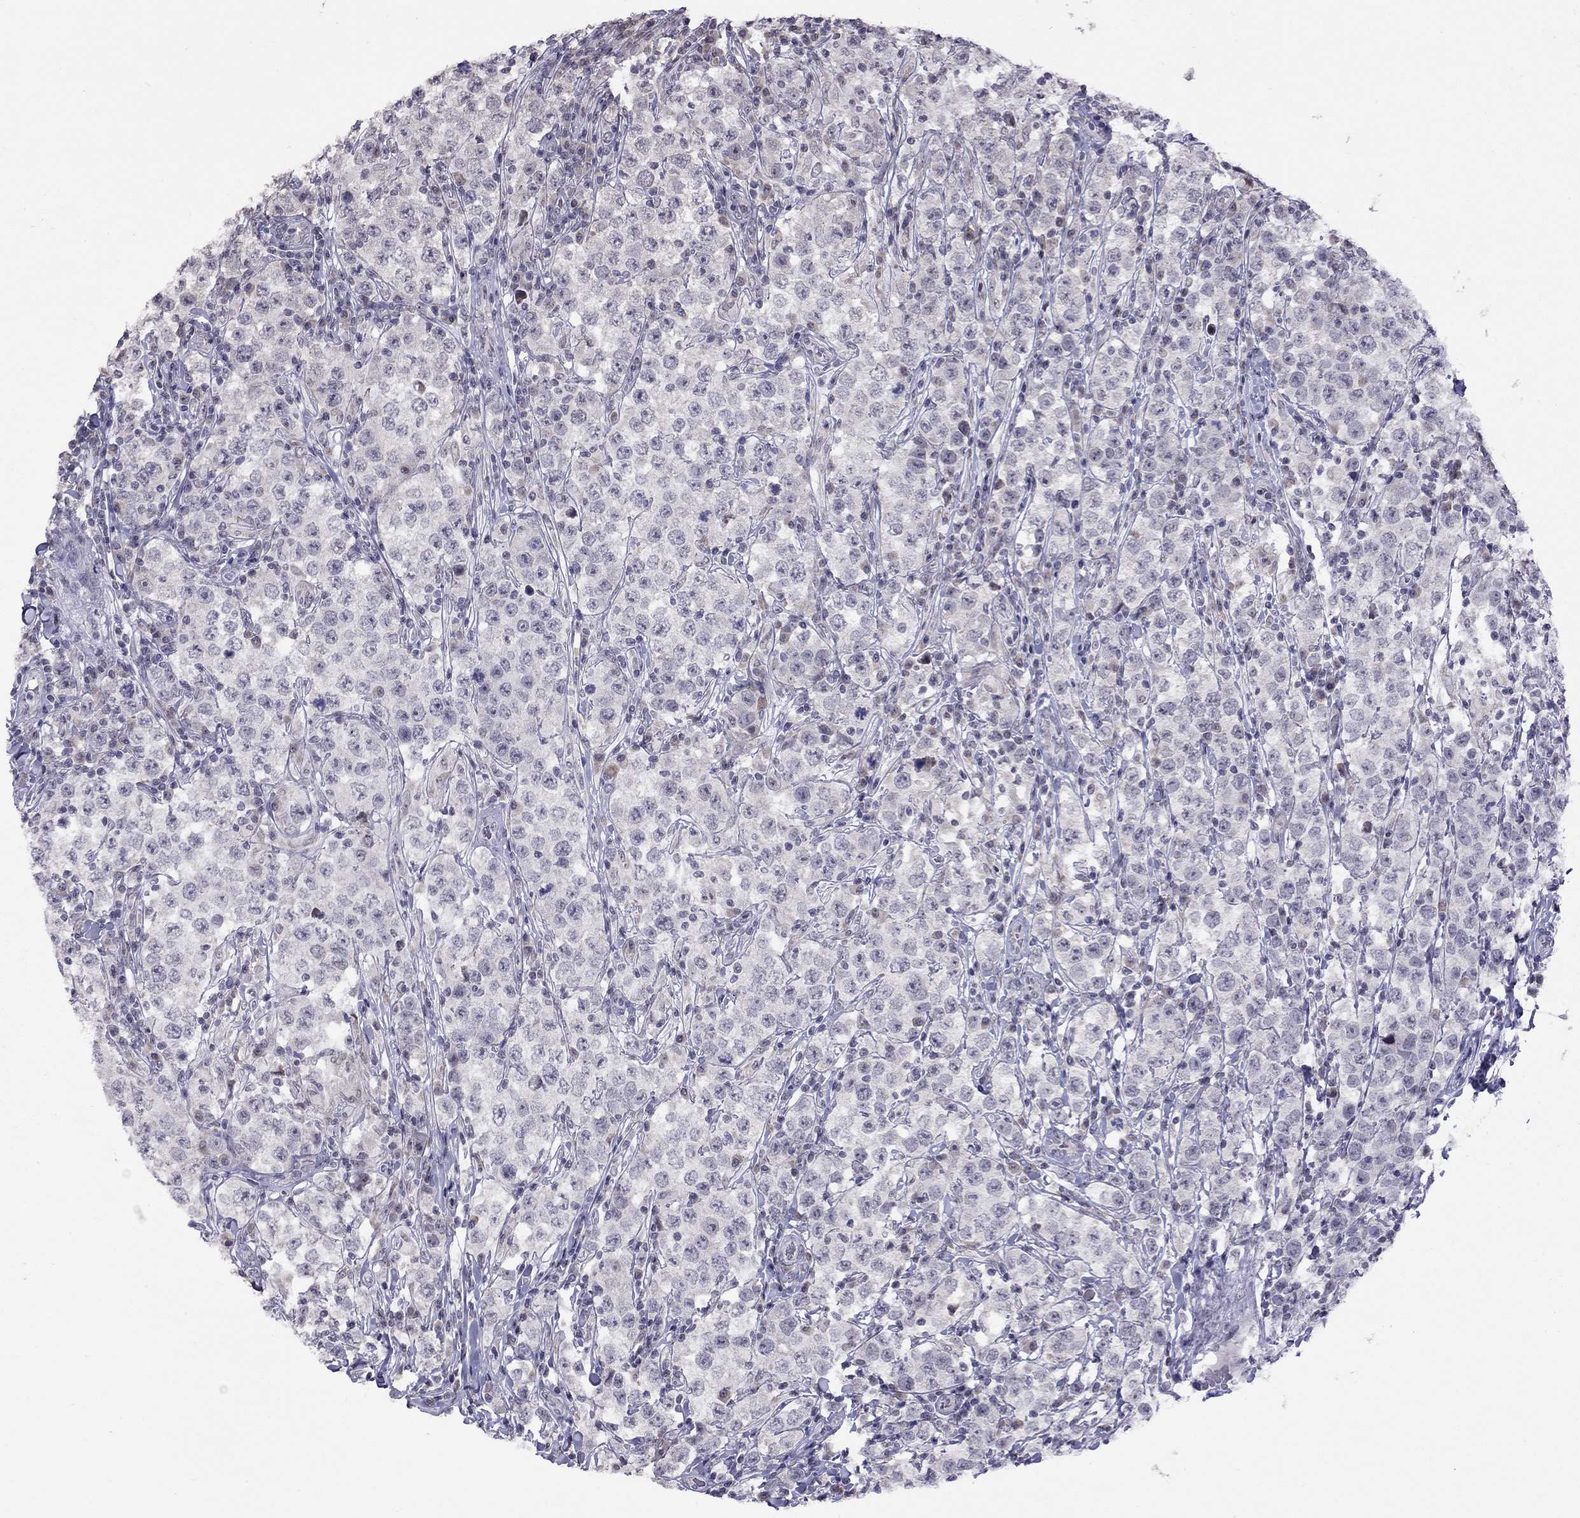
{"staining": {"intensity": "negative", "quantity": "none", "location": "none"}, "tissue": "testis cancer", "cell_type": "Tumor cells", "image_type": "cancer", "snomed": [{"axis": "morphology", "description": "Seminoma, NOS"}, {"axis": "morphology", "description": "Carcinoma, Embryonal, NOS"}, {"axis": "topography", "description": "Testis"}], "caption": "The histopathology image displays no staining of tumor cells in testis seminoma. (Stains: DAB IHC with hematoxylin counter stain, Microscopy: brightfield microscopy at high magnification).", "gene": "HES5", "patient": {"sex": "male", "age": 41}}